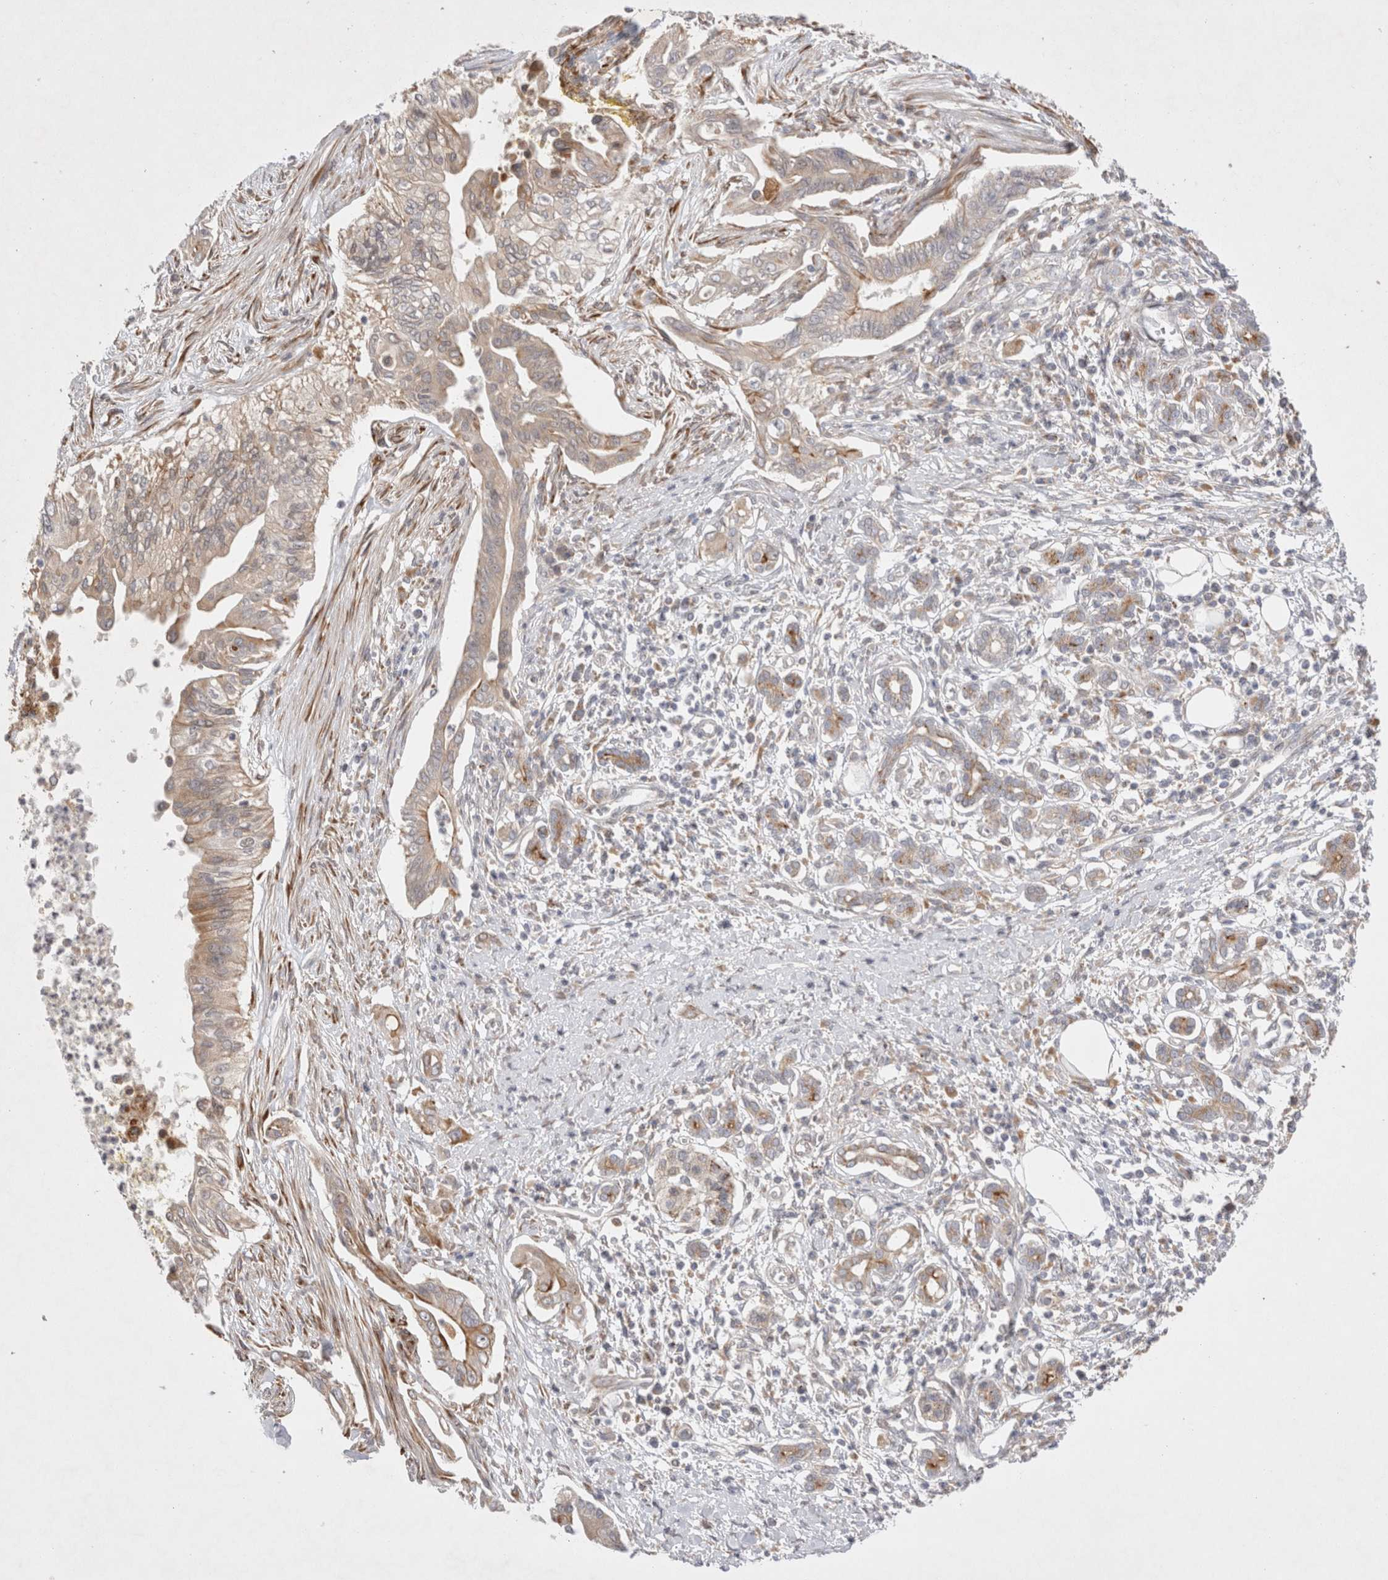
{"staining": {"intensity": "weak", "quantity": ">75%", "location": "cytoplasmic/membranous"}, "tissue": "pancreatic cancer", "cell_type": "Tumor cells", "image_type": "cancer", "snomed": [{"axis": "morphology", "description": "Adenocarcinoma, NOS"}, {"axis": "topography", "description": "Pancreas"}], "caption": "Tumor cells demonstrate low levels of weak cytoplasmic/membranous expression in approximately >75% of cells in human adenocarcinoma (pancreatic).", "gene": "NPC1", "patient": {"sex": "male", "age": 58}}